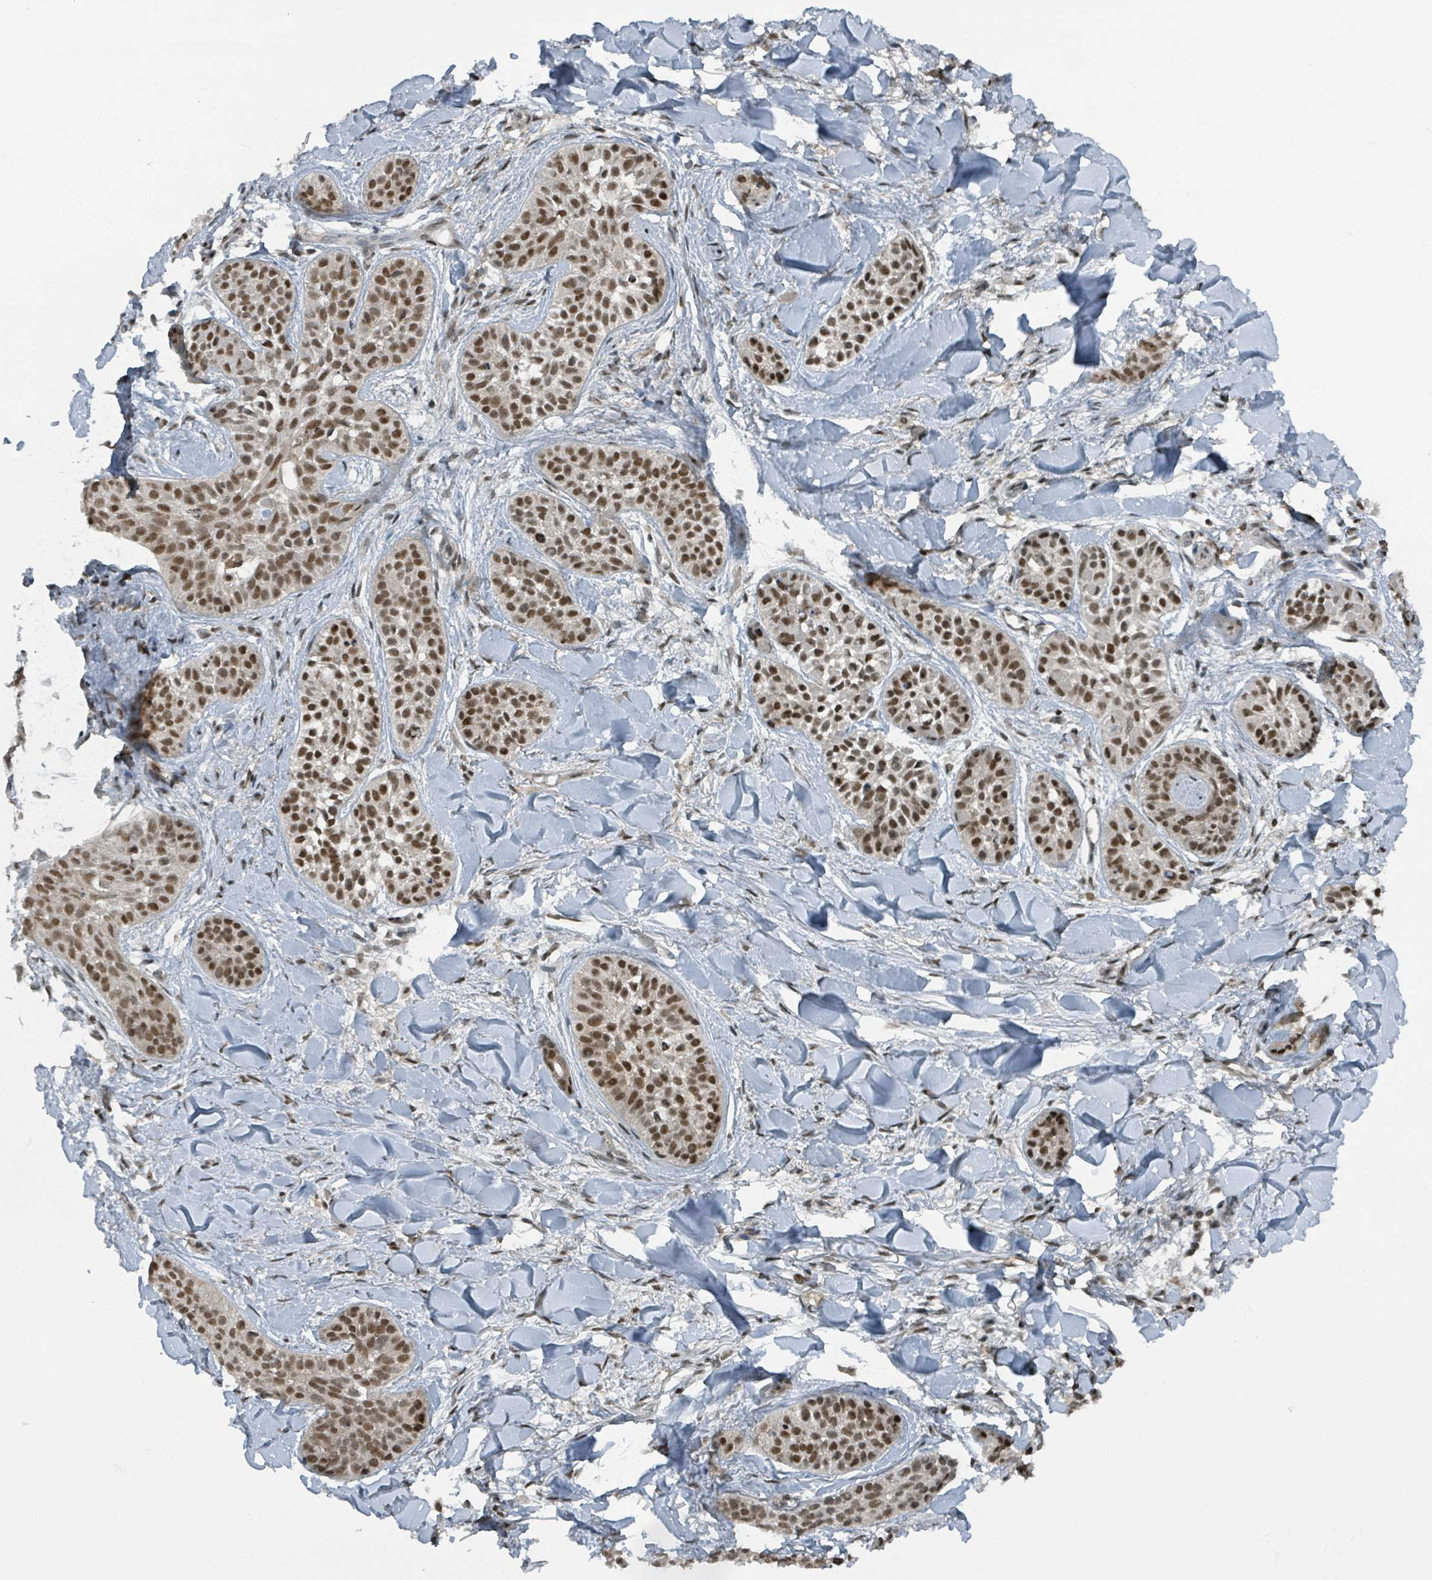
{"staining": {"intensity": "strong", "quantity": ">75%", "location": "nuclear"}, "tissue": "skin cancer", "cell_type": "Tumor cells", "image_type": "cancer", "snomed": [{"axis": "morphology", "description": "Basal cell carcinoma"}, {"axis": "topography", "description": "Skin"}], "caption": "A histopathology image of skin basal cell carcinoma stained for a protein demonstrates strong nuclear brown staining in tumor cells.", "gene": "PHIP", "patient": {"sex": "male", "age": 52}}